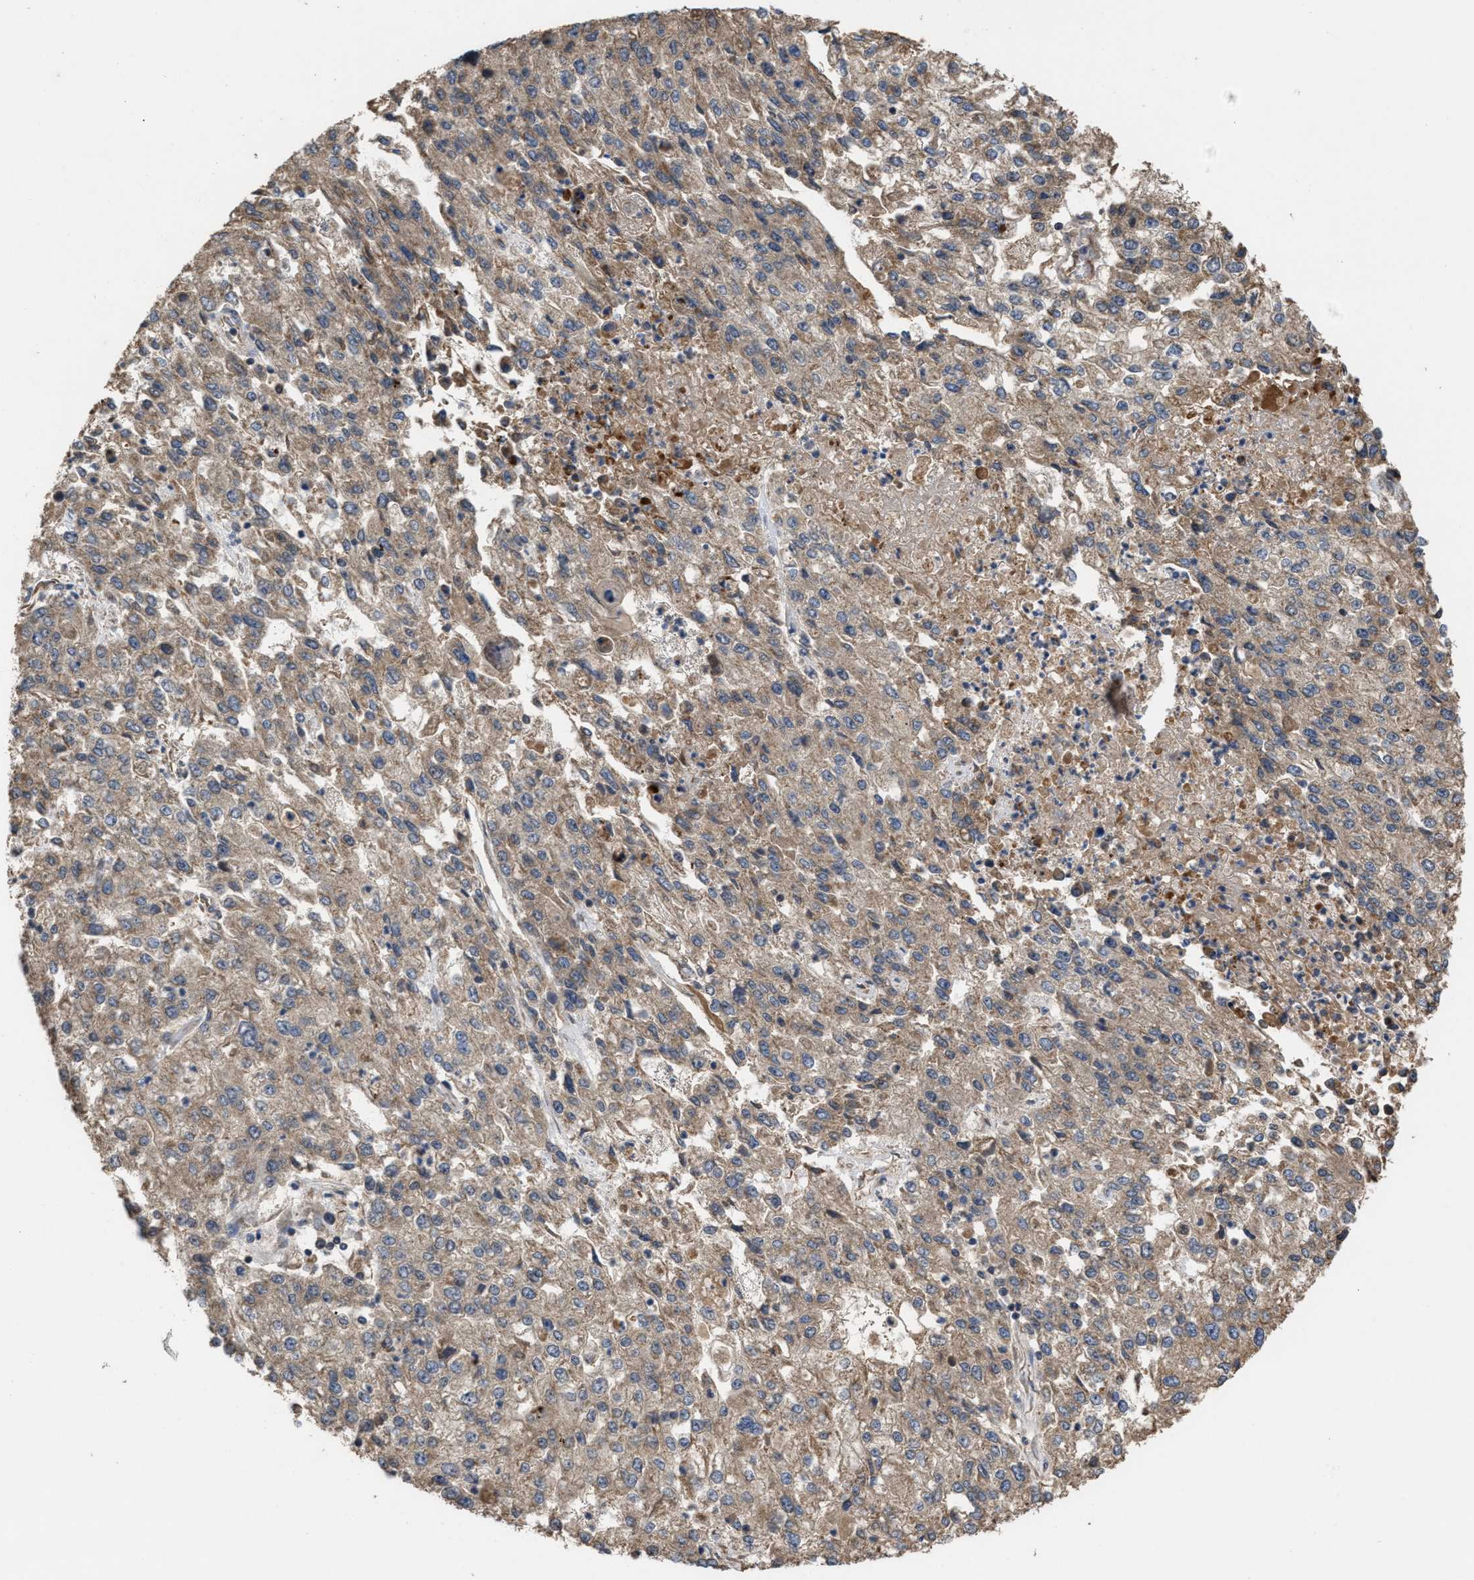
{"staining": {"intensity": "weak", "quantity": ">75%", "location": "cytoplasmic/membranous"}, "tissue": "endometrial cancer", "cell_type": "Tumor cells", "image_type": "cancer", "snomed": [{"axis": "morphology", "description": "Adenocarcinoma, NOS"}, {"axis": "topography", "description": "Endometrium"}], "caption": "DAB (3,3'-diaminobenzidine) immunohistochemical staining of human endometrial adenocarcinoma reveals weak cytoplasmic/membranous protein staining in about >75% of tumor cells. (IHC, brightfield microscopy, high magnification).", "gene": "C9orf78", "patient": {"sex": "female", "age": 49}}